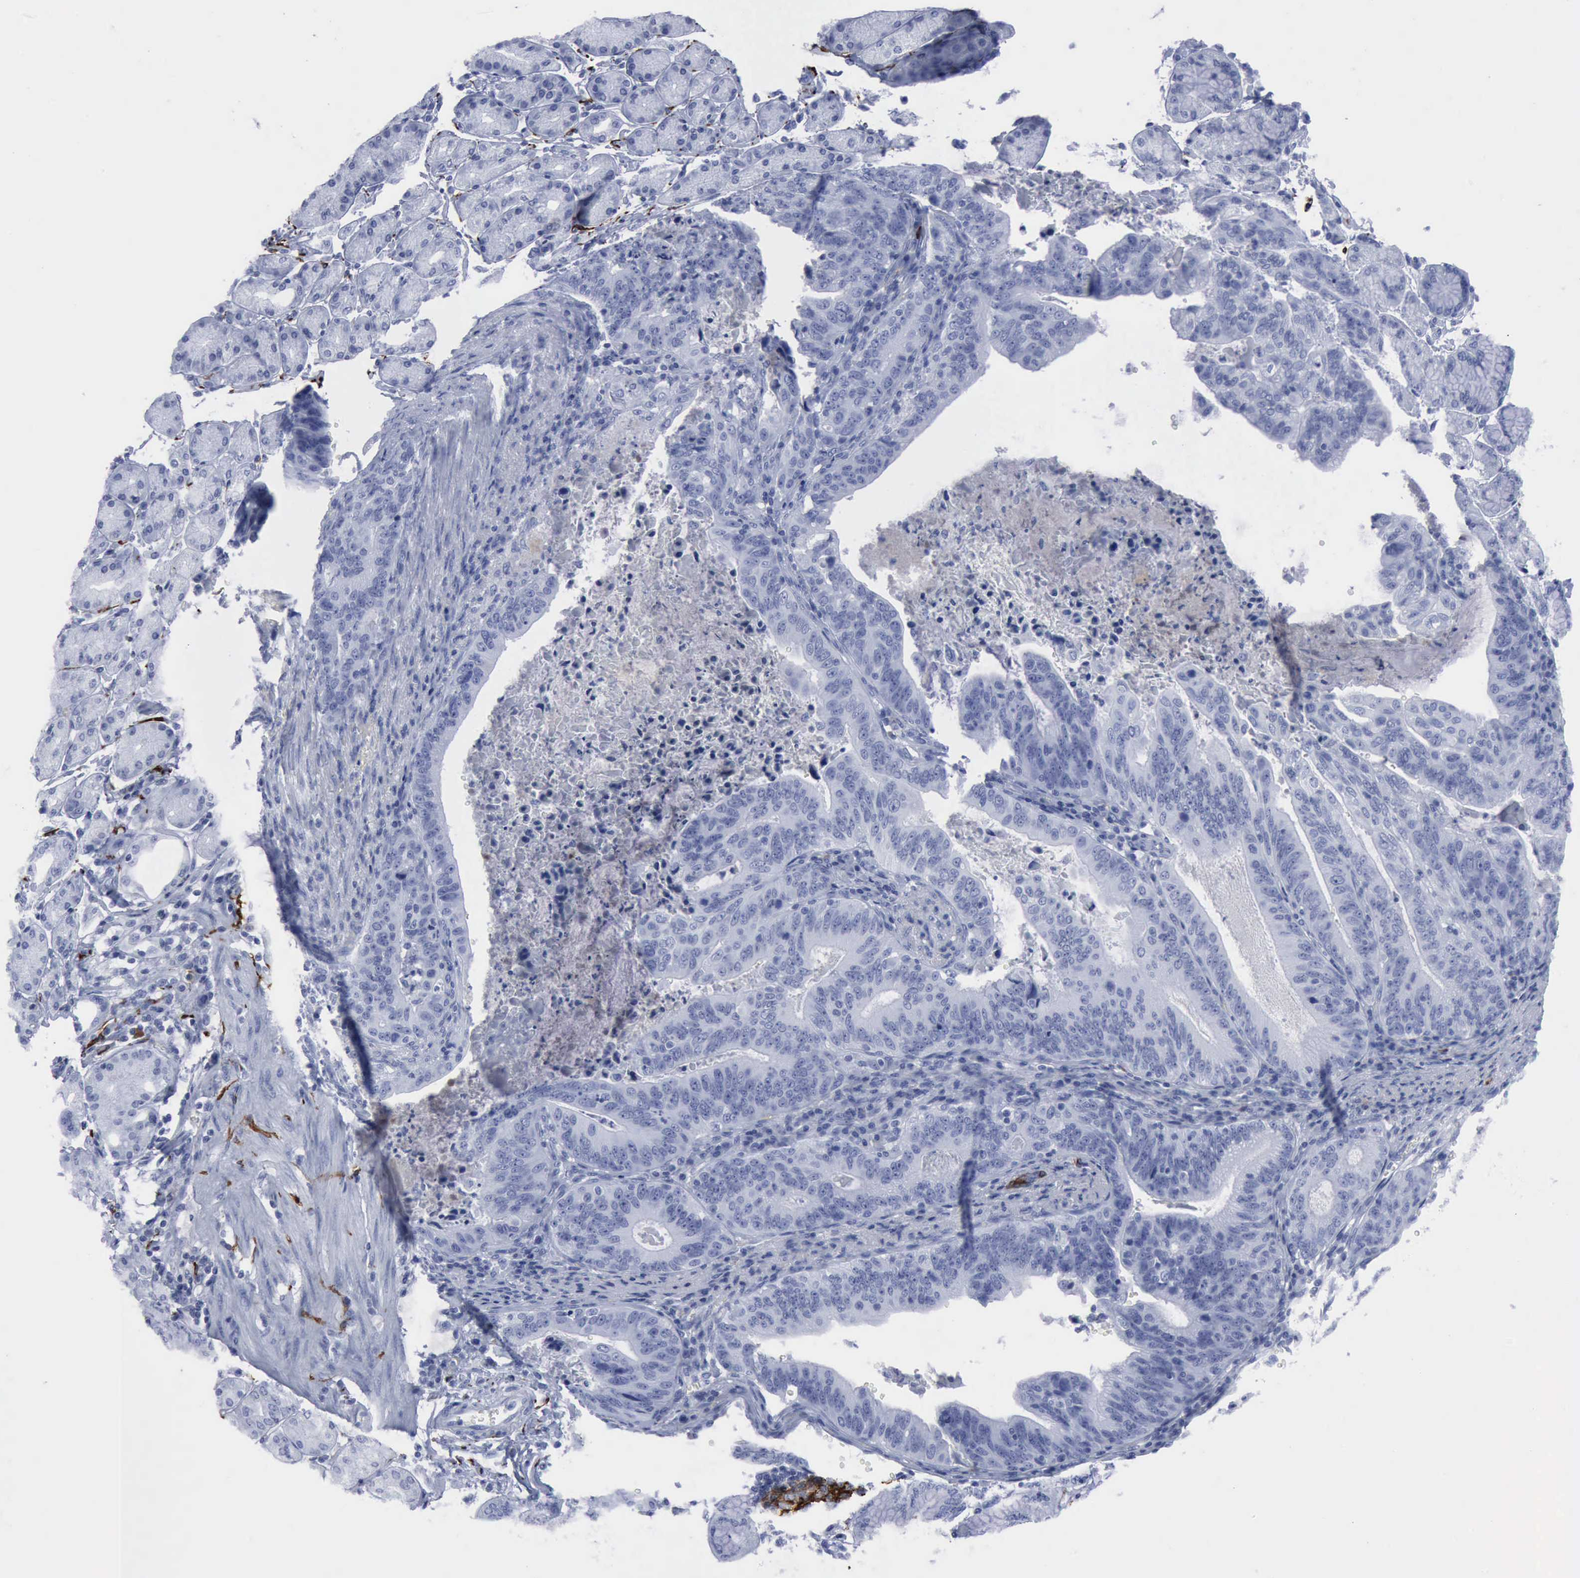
{"staining": {"intensity": "negative", "quantity": "none", "location": "none"}, "tissue": "stomach cancer", "cell_type": "Tumor cells", "image_type": "cancer", "snomed": [{"axis": "morphology", "description": "Adenocarcinoma, NOS"}, {"axis": "topography", "description": "Stomach, upper"}], "caption": "Immunohistochemistry micrograph of neoplastic tissue: human stomach cancer (adenocarcinoma) stained with DAB shows no significant protein expression in tumor cells. (DAB (3,3'-diaminobenzidine) IHC visualized using brightfield microscopy, high magnification).", "gene": "NGFR", "patient": {"sex": "female", "age": 50}}